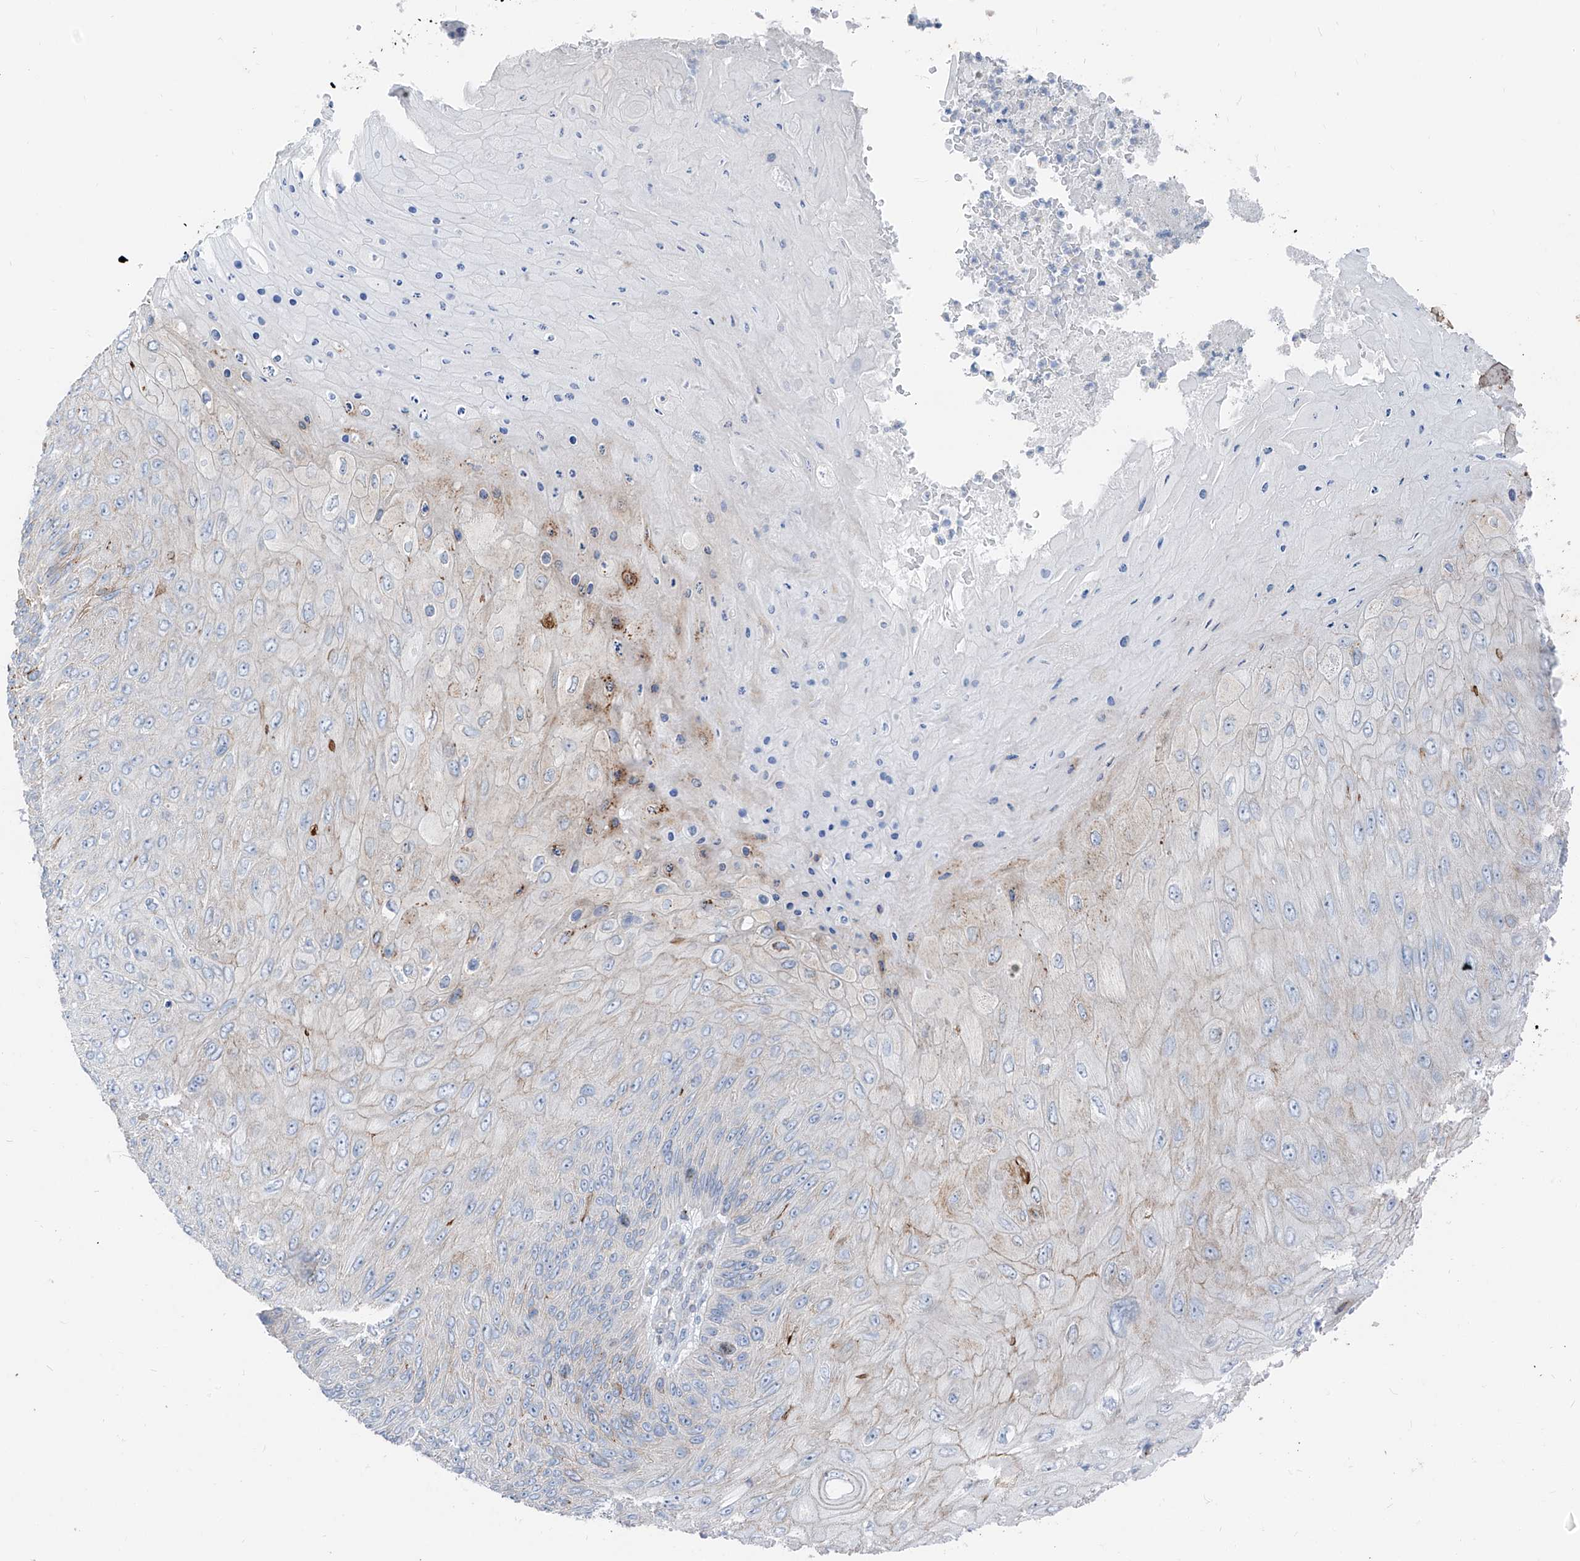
{"staining": {"intensity": "moderate", "quantity": "<25%", "location": "cytoplasmic/membranous"}, "tissue": "skin cancer", "cell_type": "Tumor cells", "image_type": "cancer", "snomed": [{"axis": "morphology", "description": "Squamous cell carcinoma, NOS"}, {"axis": "topography", "description": "Skin"}], "caption": "This histopathology image displays squamous cell carcinoma (skin) stained with immunohistochemistry to label a protein in brown. The cytoplasmic/membranous of tumor cells show moderate positivity for the protein. Nuclei are counter-stained blue.", "gene": "GPR137C", "patient": {"sex": "female", "age": 88}}